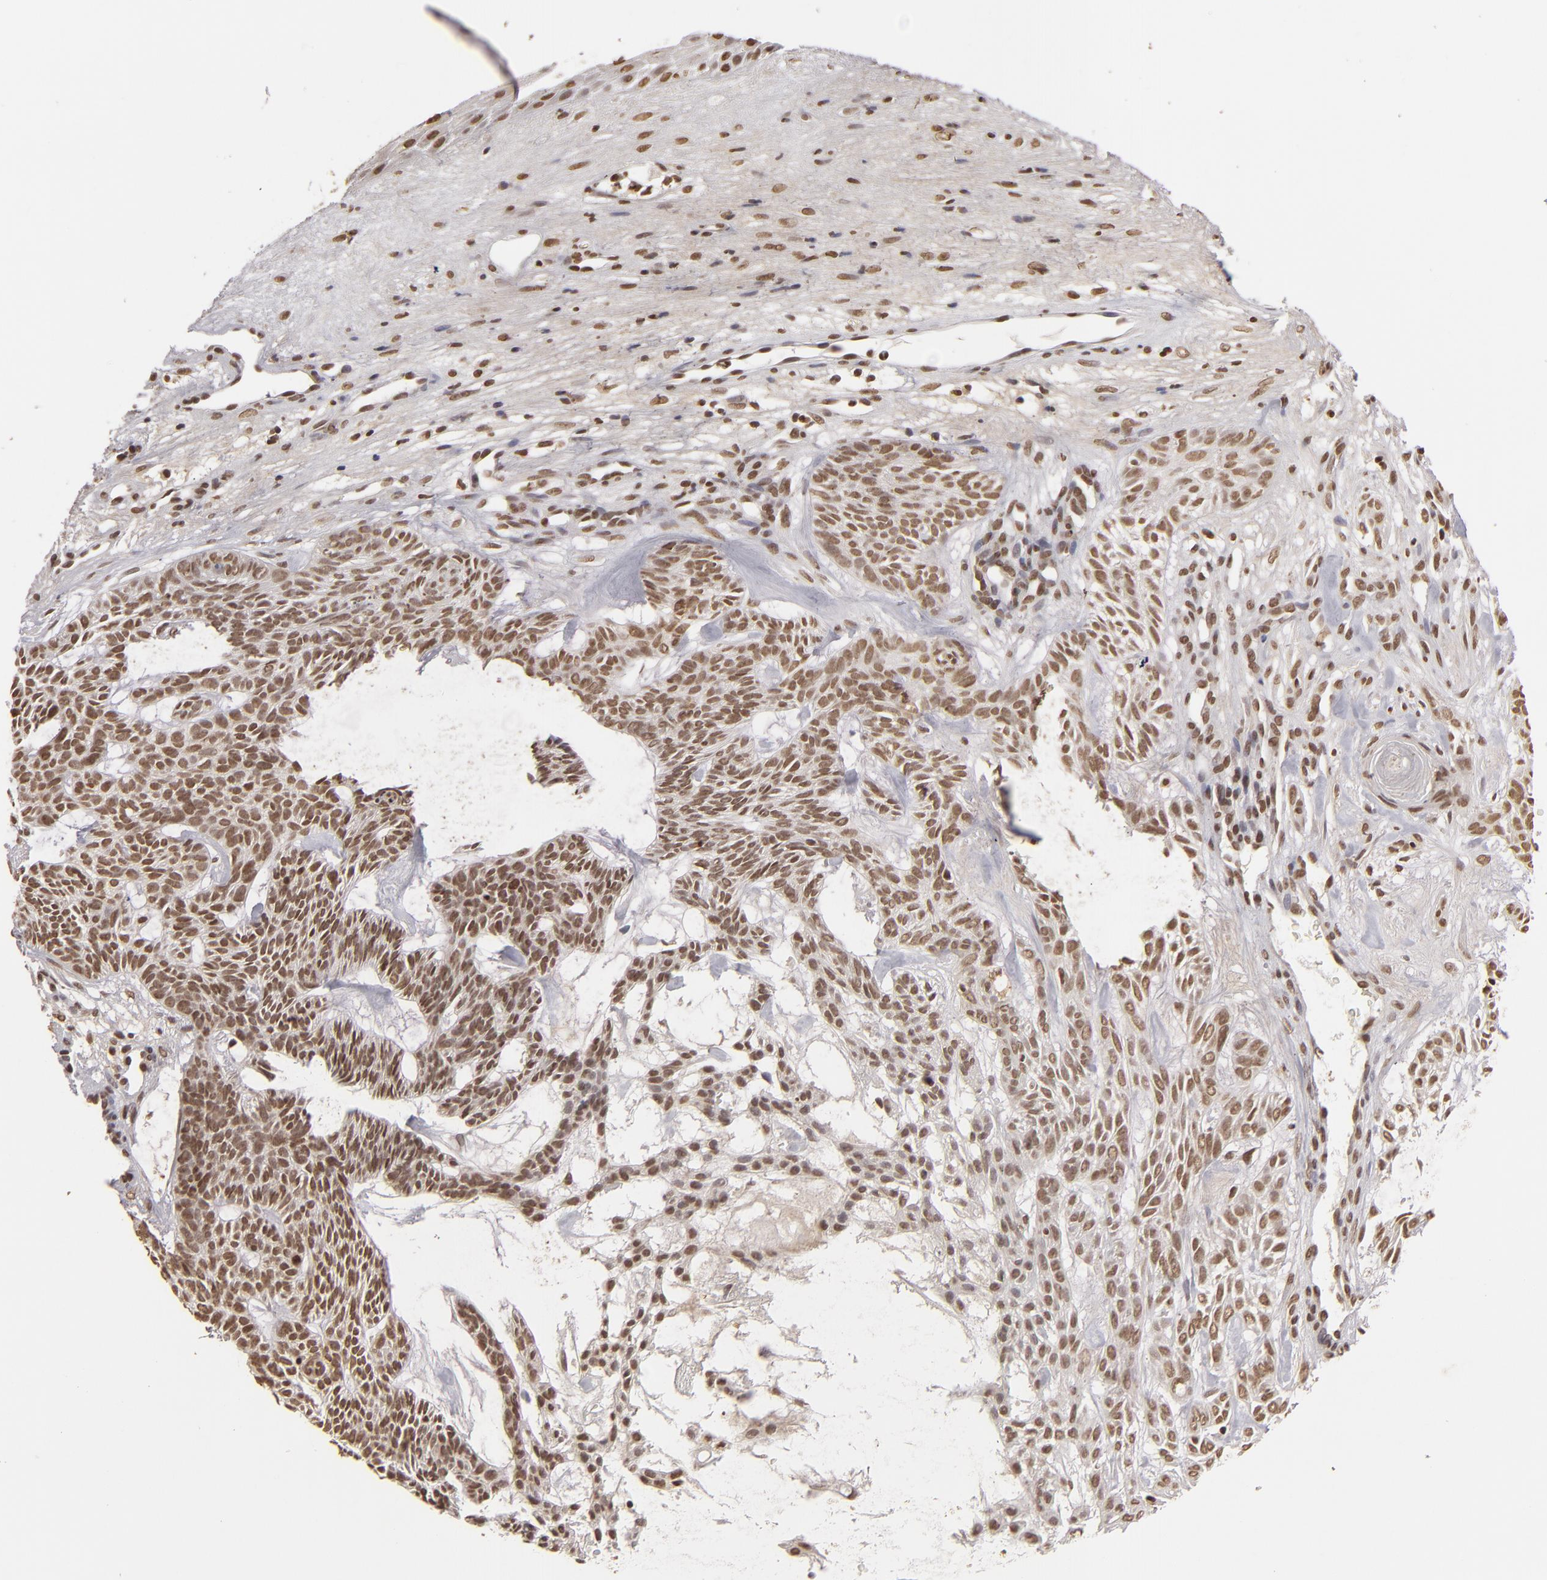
{"staining": {"intensity": "moderate", "quantity": ">75%", "location": "nuclear"}, "tissue": "skin cancer", "cell_type": "Tumor cells", "image_type": "cancer", "snomed": [{"axis": "morphology", "description": "Basal cell carcinoma"}, {"axis": "topography", "description": "Skin"}], "caption": "Moderate nuclear protein staining is identified in approximately >75% of tumor cells in skin cancer.", "gene": "CUL3", "patient": {"sex": "male", "age": 75}}